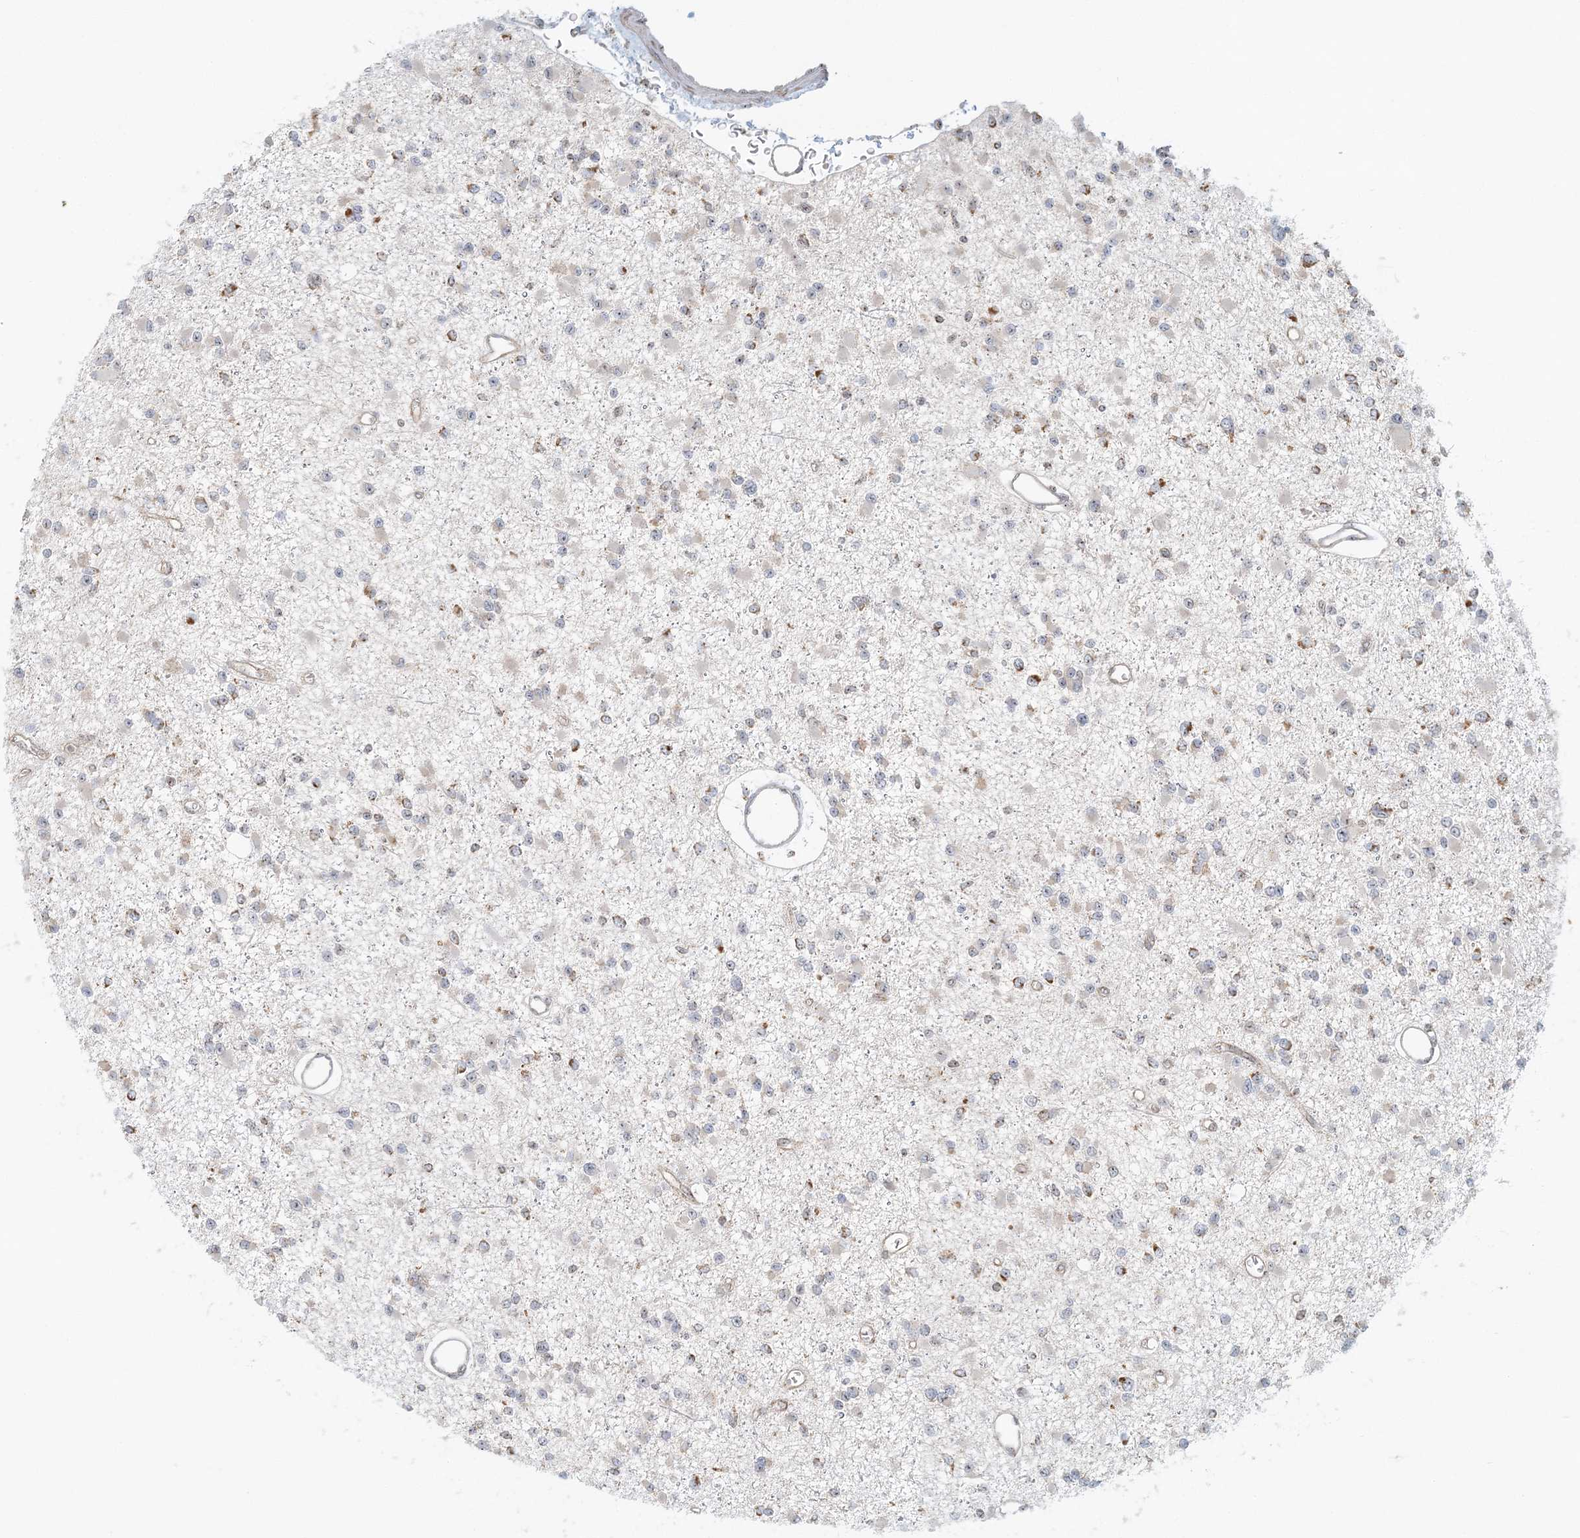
{"staining": {"intensity": "negative", "quantity": "none", "location": "none"}, "tissue": "glioma", "cell_type": "Tumor cells", "image_type": "cancer", "snomed": [{"axis": "morphology", "description": "Glioma, malignant, Low grade"}, {"axis": "topography", "description": "Brain"}], "caption": "A photomicrograph of glioma stained for a protein shows no brown staining in tumor cells. (DAB (3,3'-diaminobenzidine) IHC visualized using brightfield microscopy, high magnification).", "gene": "UBE2F", "patient": {"sex": "female", "age": 22}}